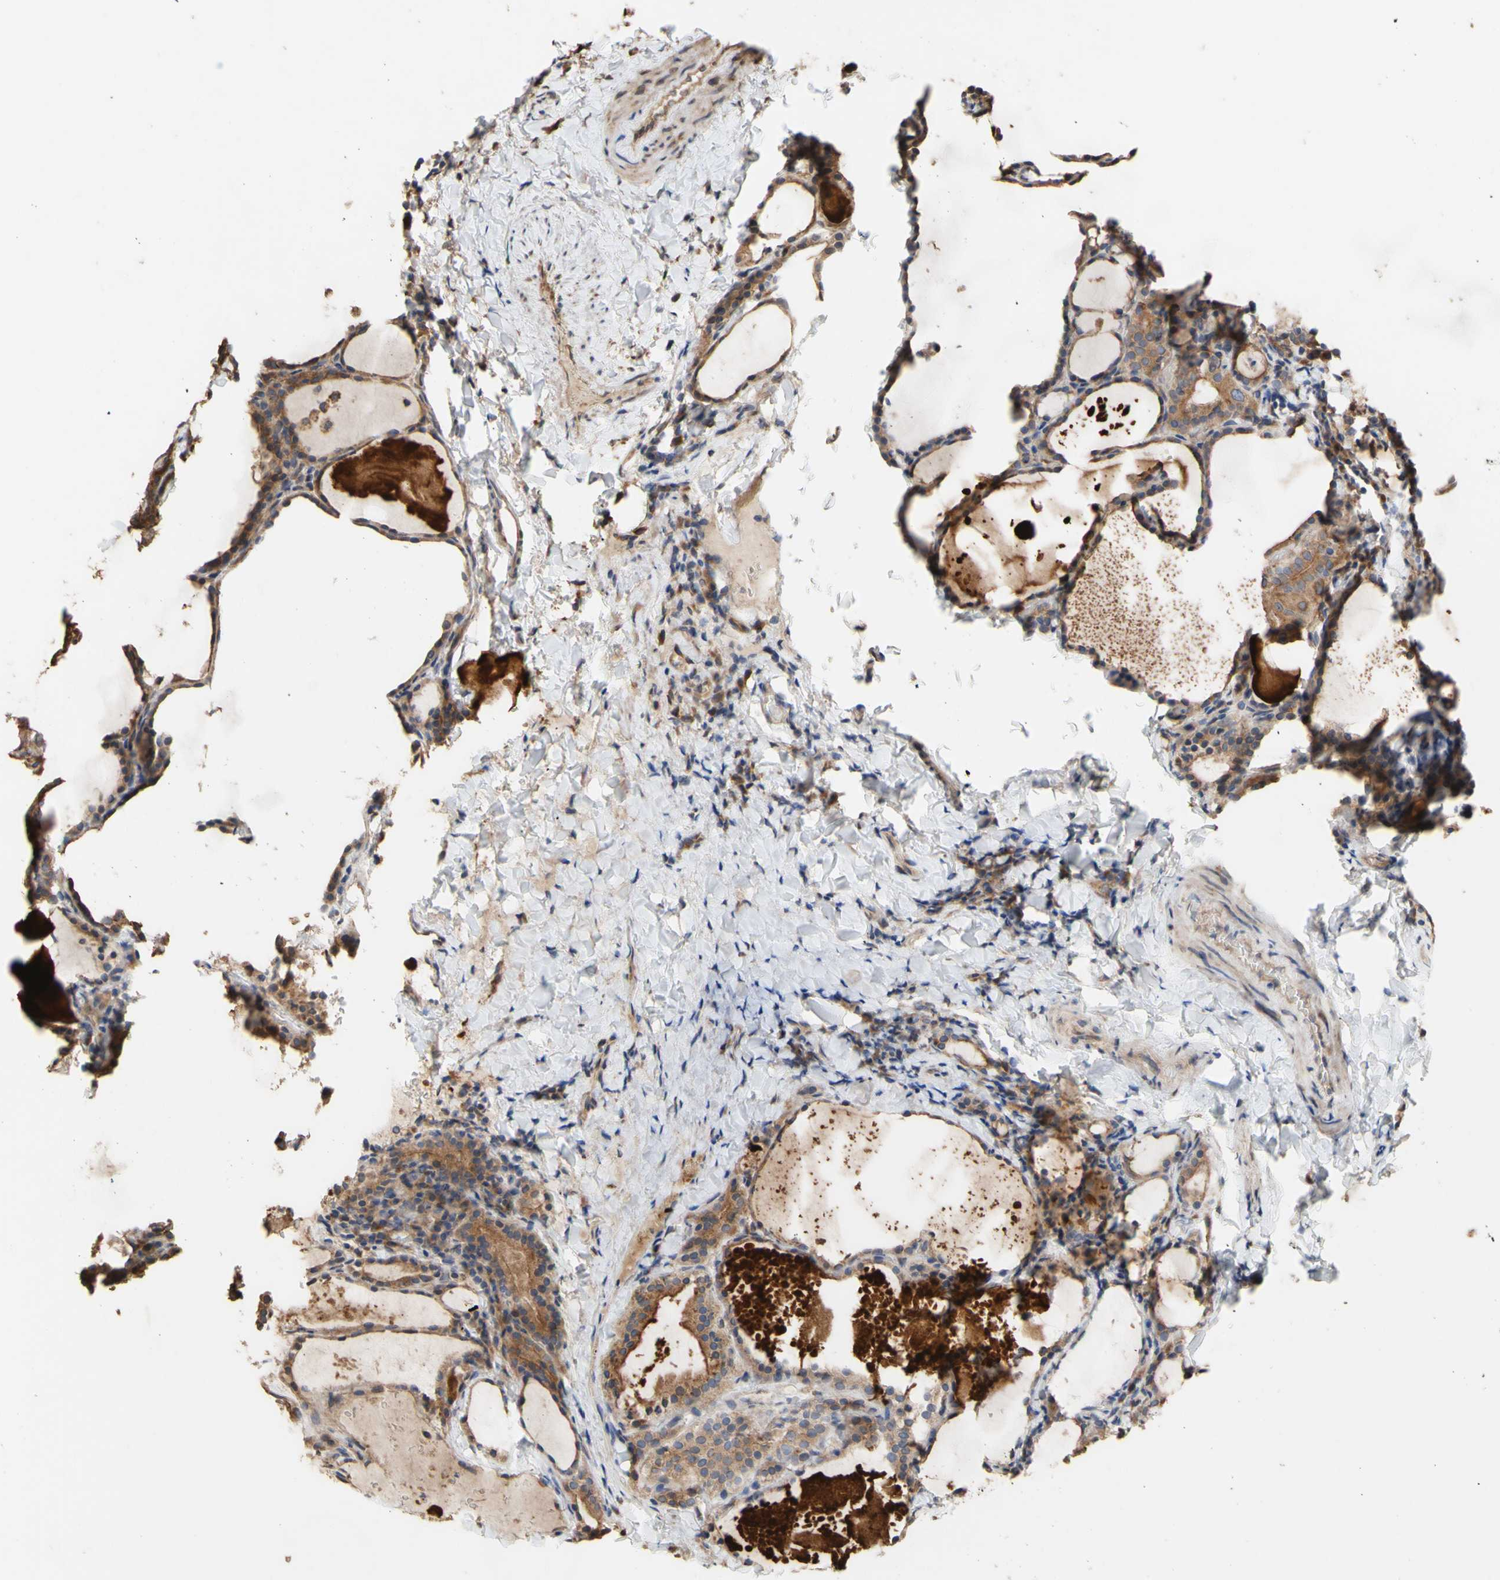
{"staining": {"intensity": "moderate", "quantity": ">75%", "location": "cytoplasmic/membranous"}, "tissue": "thyroid cancer", "cell_type": "Tumor cells", "image_type": "cancer", "snomed": [{"axis": "morphology", "description": "Papillary adenocarcinoma, NOS"}, {"axis": "topography", "description": "Thyroid gland"}], "caption": "Papillary adenocarcinoma (thyroid) was stained to show a protein in brown. There is medium levels of moderate cytoplasmic/membranous staining in about >75% of tumor cells. The protein of interest is stained brown, and the nuclei are stained in blue (DAB (3,3'-diaminobenzidine) IHC with brightfield microscopy, high magnification).", "gene": "NECTIN3", "patient": {"sex": "female", "age": 42}}